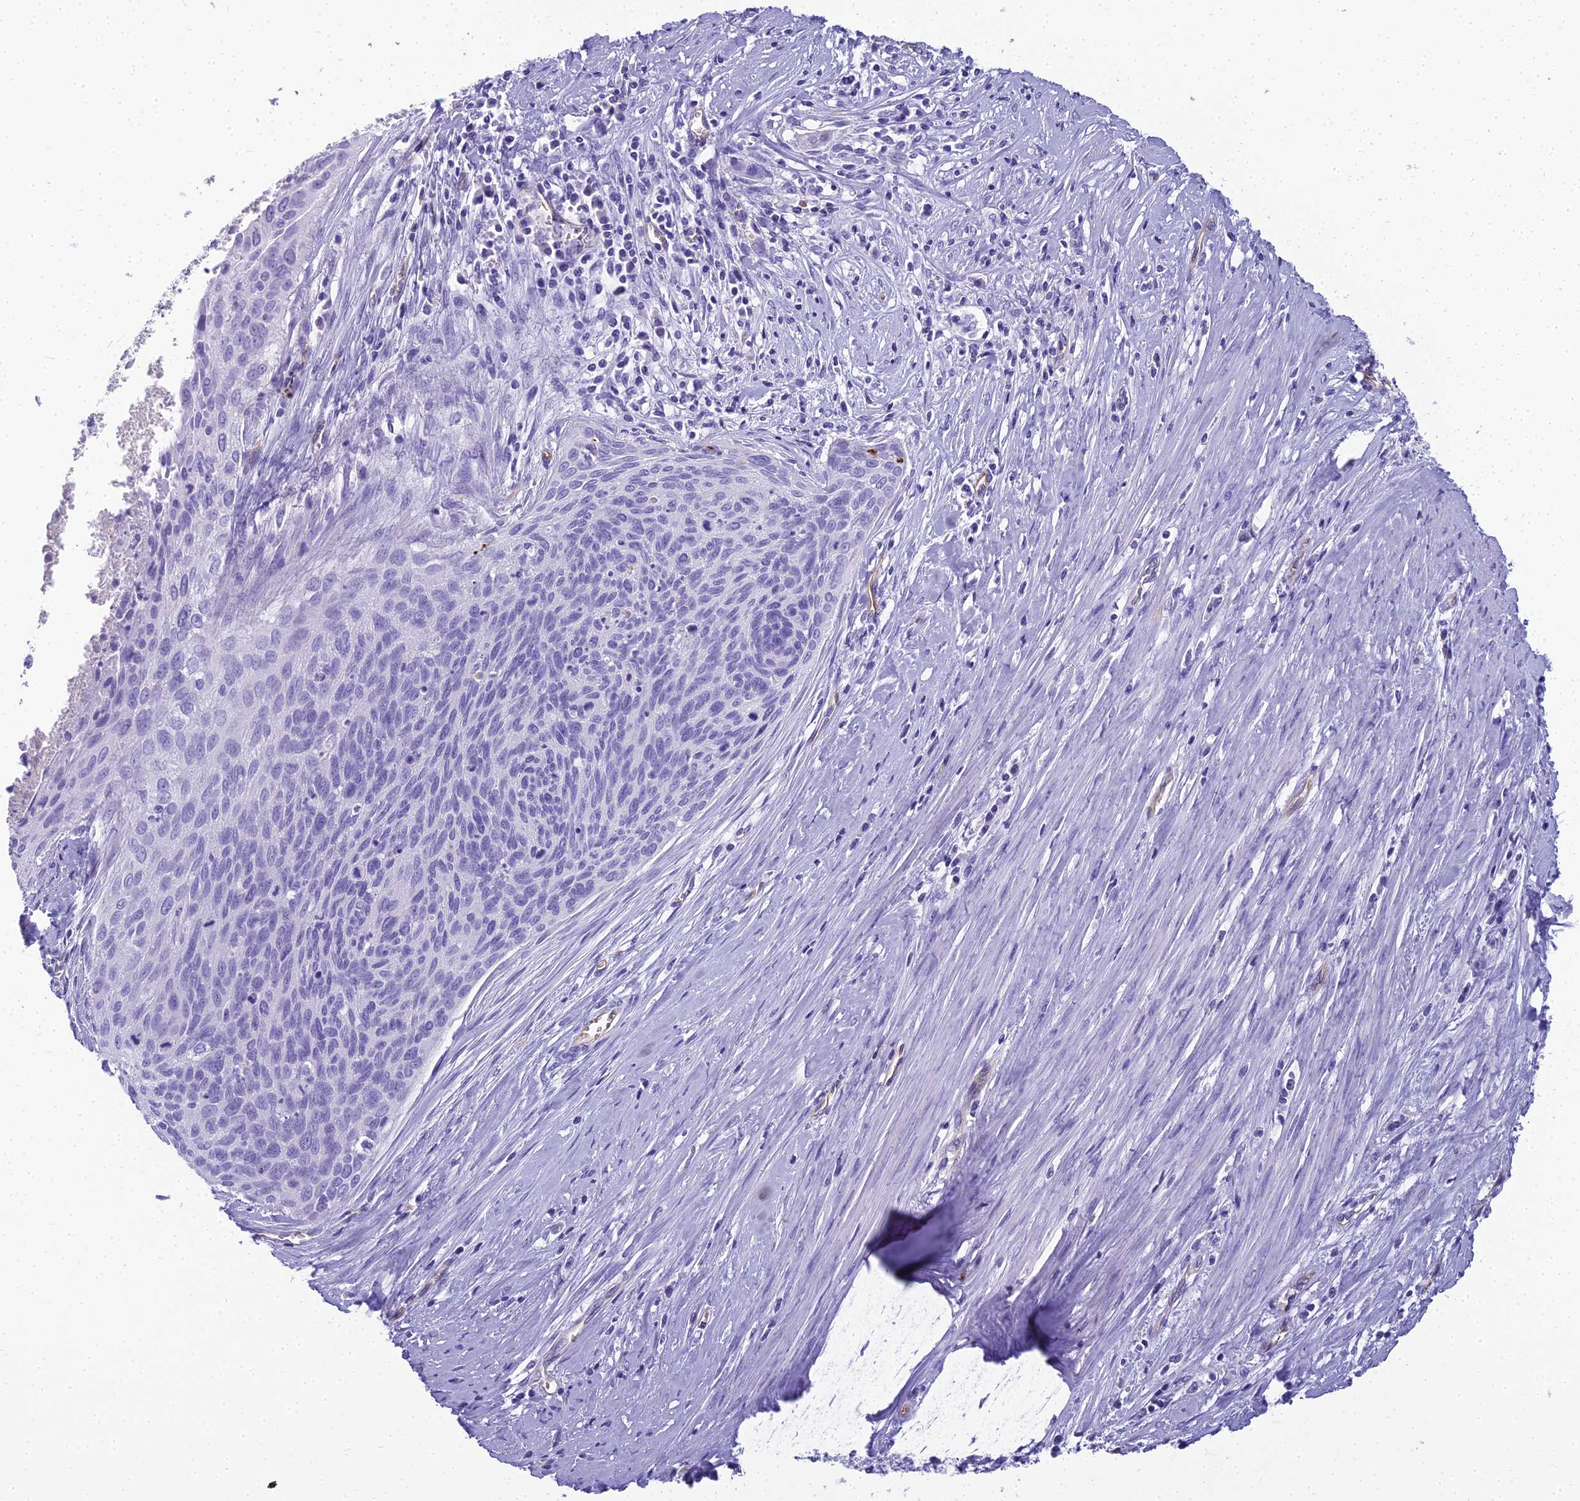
{"staining": {"intensity": "negative", "quantity": "none", "location": "none"}, "tissue": "cervical cancer", "cell_type": "Tumor cells", "image_type": "cancer", "snomed": [{"axis": "morphology", "description": "Squamous cell carcinoma, NOS"}, {"axis": "topography", "description": "Cervix"}], "caption": "A photomicrograph of human squamous cell carcinoma (cervical) is negative for staining in tumor cells. The staining was performed using DAB (3,3'-diaminobenzidine) to visualize the protein expression in brown, while the nuclei were stained in blue with hematoxylin (Magnification: 20x).", "gene": "NINJ1", "patient": {"sex": "female", "age": 55}}